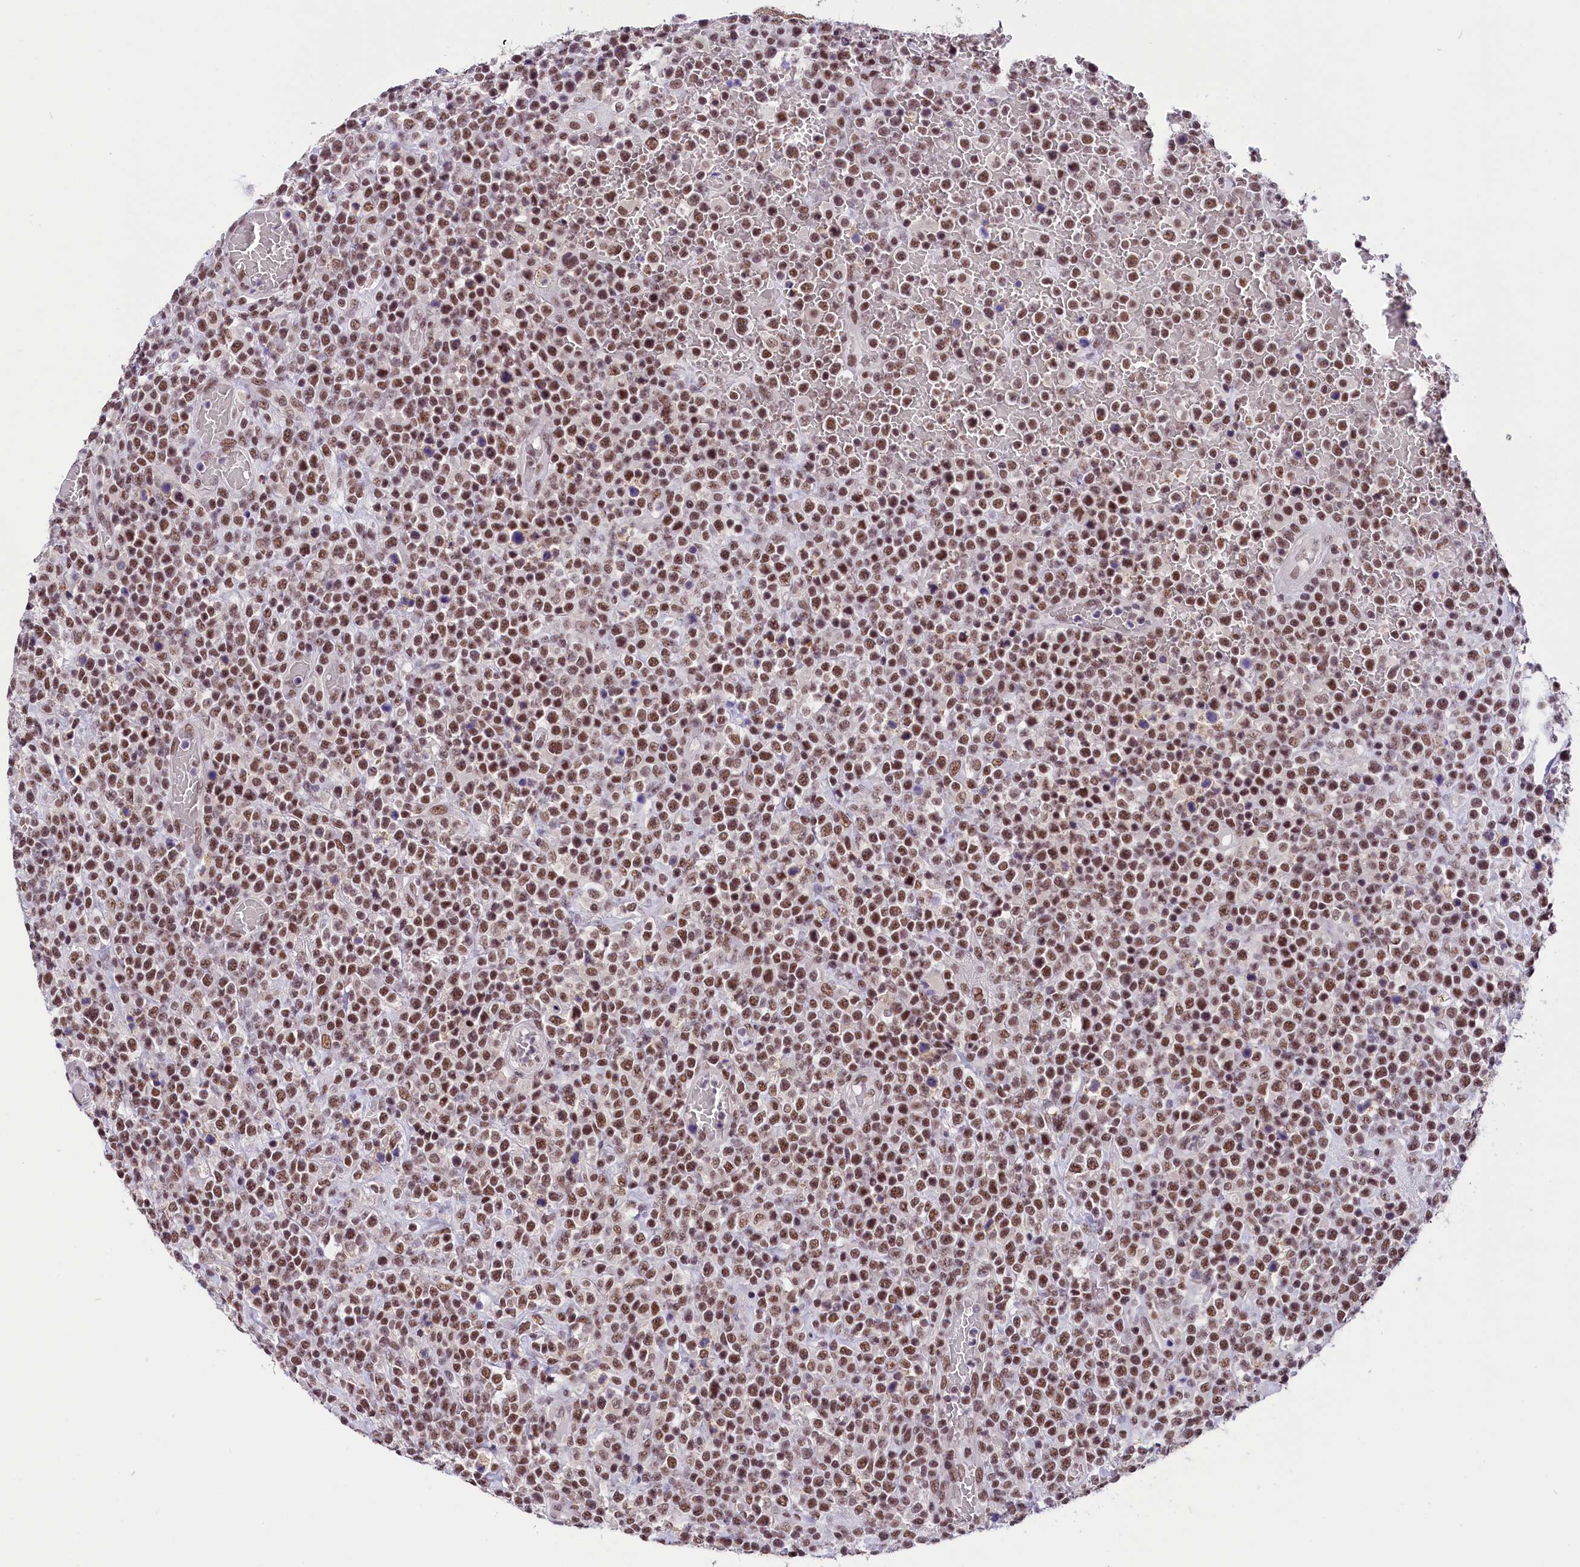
{"staining": {"intensity": "moderate", "quantity": ">75%", "location": "nuclear"}, "tissue": "lymphoma", "cell_type": "Tumor cells", "image_type": "cancer", "snomed": [{"axis": "morphology", "description": "Malignant lymphoma, non-Hodgkin's type, High grade"}, {"axis": "topography", "description": "Colon"}], "caption": "Immunohistochemical staining of human lymphoma exhibits moderate nuclear protein staining in approximately >75% of tumor cells. The staining was performed using DAB, with brown indicating positive protein expression. Nuclei are stained blue with hematoxylin.", "gene": "ZC3H4", "patient": {"sex": "female", "age": 53}}